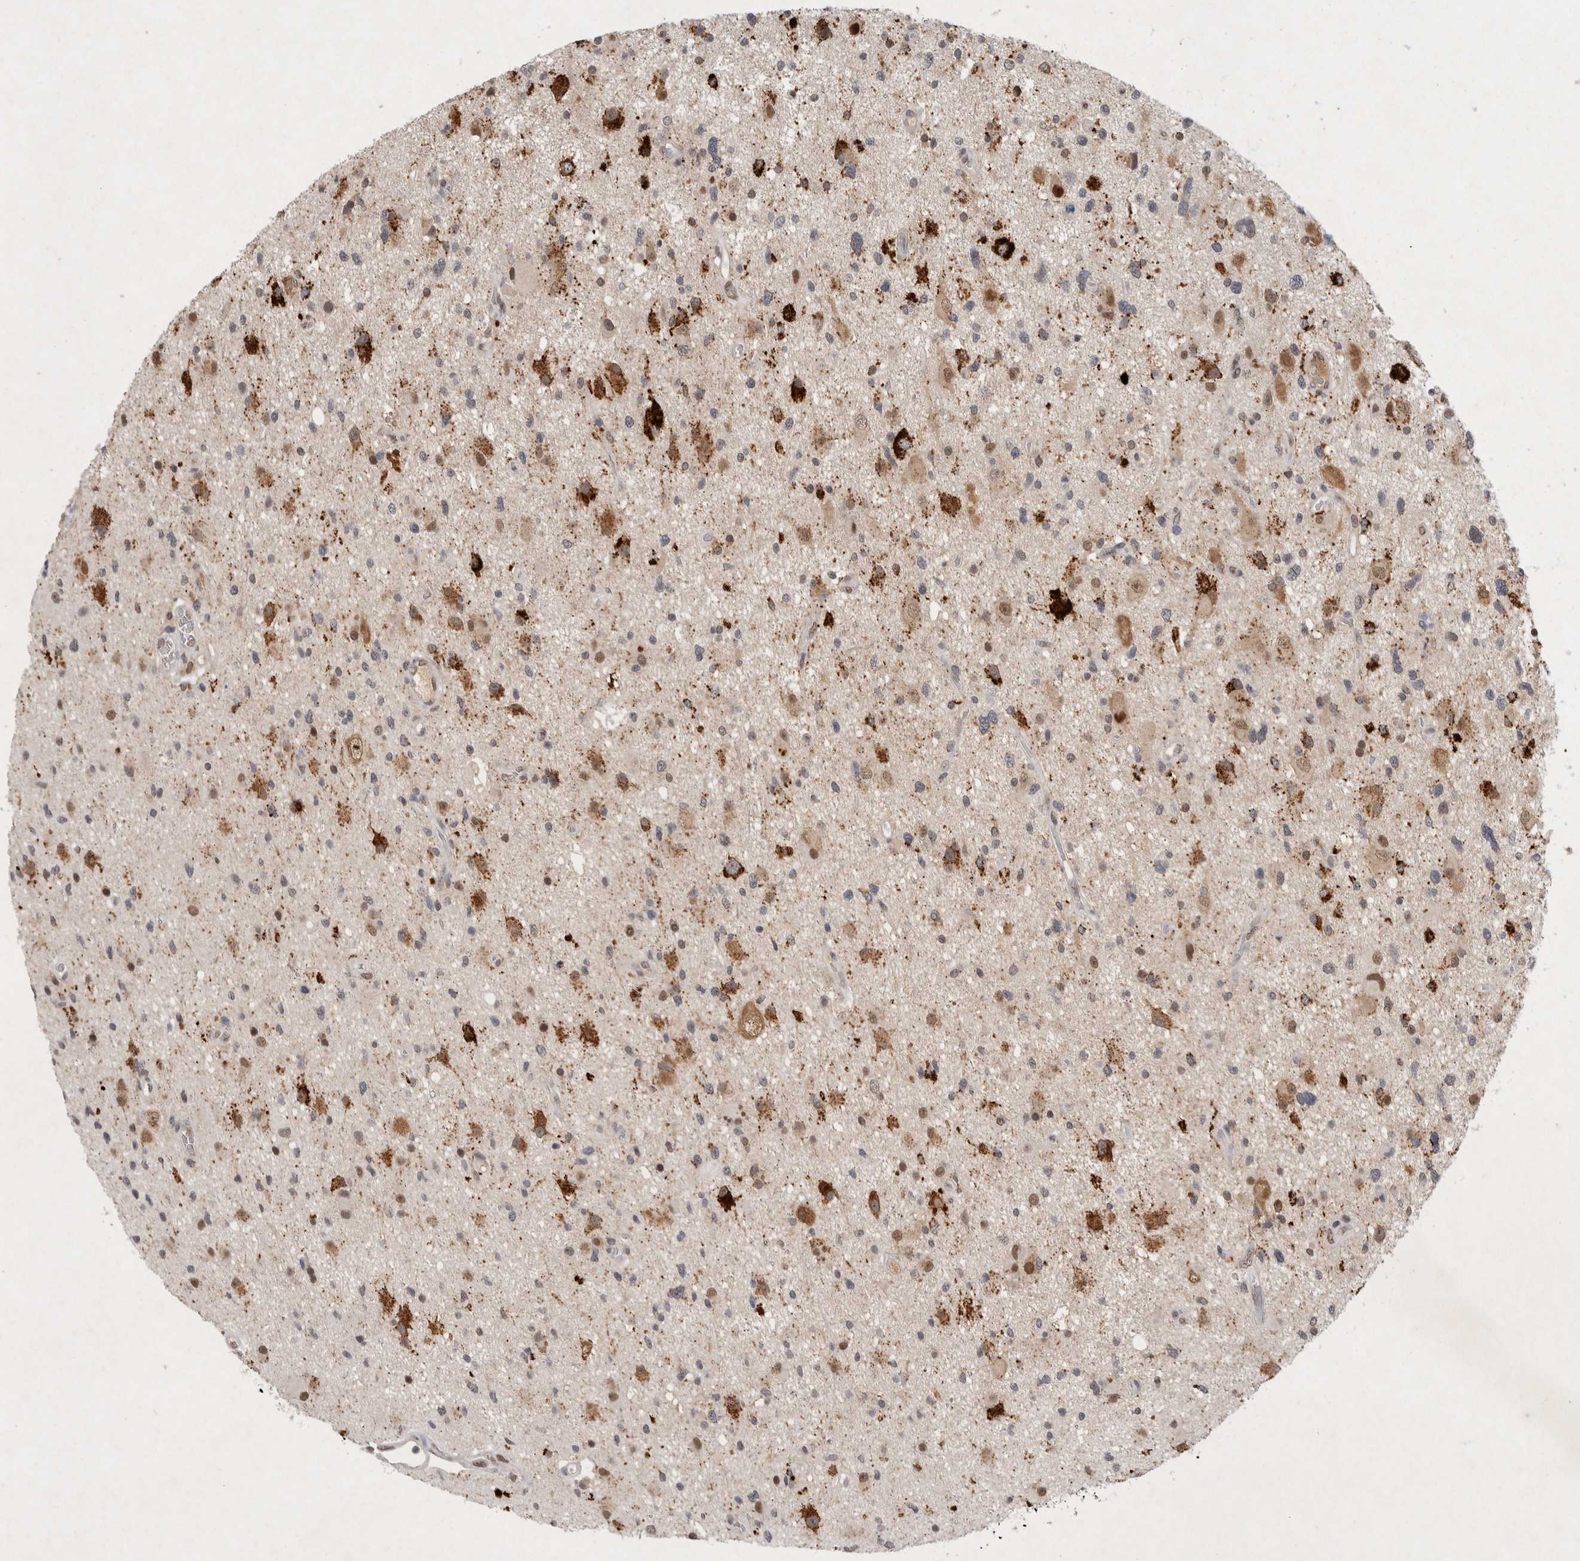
{"staining": {"intensity": "moderate", "quantity": "<25%", "location": "cytoplasmic/membranous,nuclear"}, "tissue": "glioma", "cell_type": "Tumor cells", "image_type": "cancer", "snomed": [{"axis": "morphology", "description": "Glioma, malignant, High grade"}, {"axis": "topography", "description": "Brain"}], "caption": "Glioma stained with DAB immunohistochemistry displays low levels of moderate cytoplasmic/membranous and nuclear staining in about <25% of tumor cells.", "gene": "XRCC5", "patient": {"sex": "male", "age": 33}}